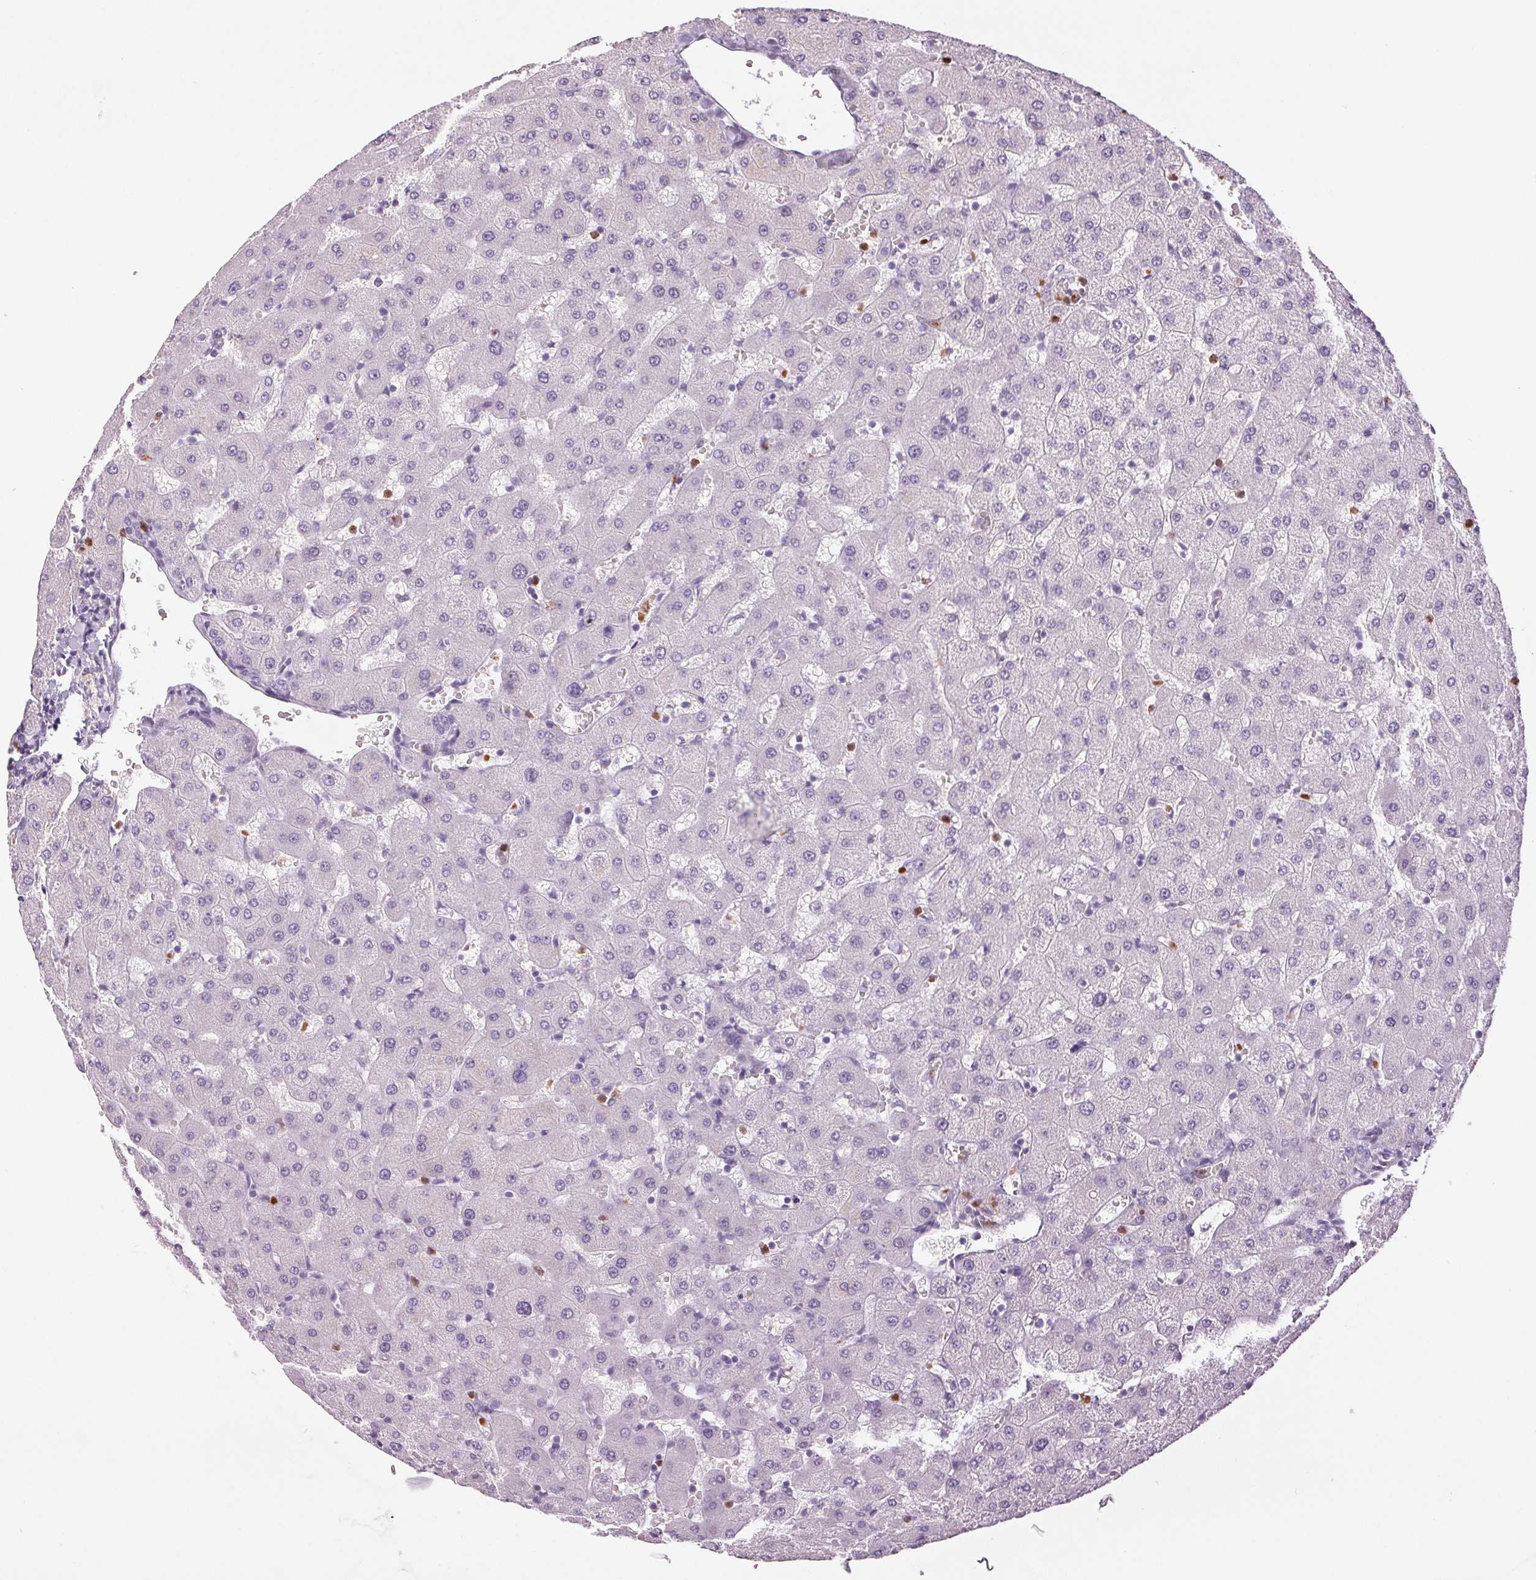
{"staining": {"intensity": "negative", "quantity": "none", "location": "none"}, "tissue": "liver", "cell_type": "Cholangiocytes", "image_type": "normal", "snomed": [{"axis": "morphology", "description": "Normal tissue, NOS"}, {"axis": "topography", "description": "Liver"}], "caption": "Cholangiocytes are negative for protein expression in normal human liver. (Stains: DAB immunohistochemistry (IHC) with hematoxylin counter stain, Microscopy: brightfield microscopy at high magnification).", "gene": "LTF", "patient": {"sex": "female", "age": 63}}